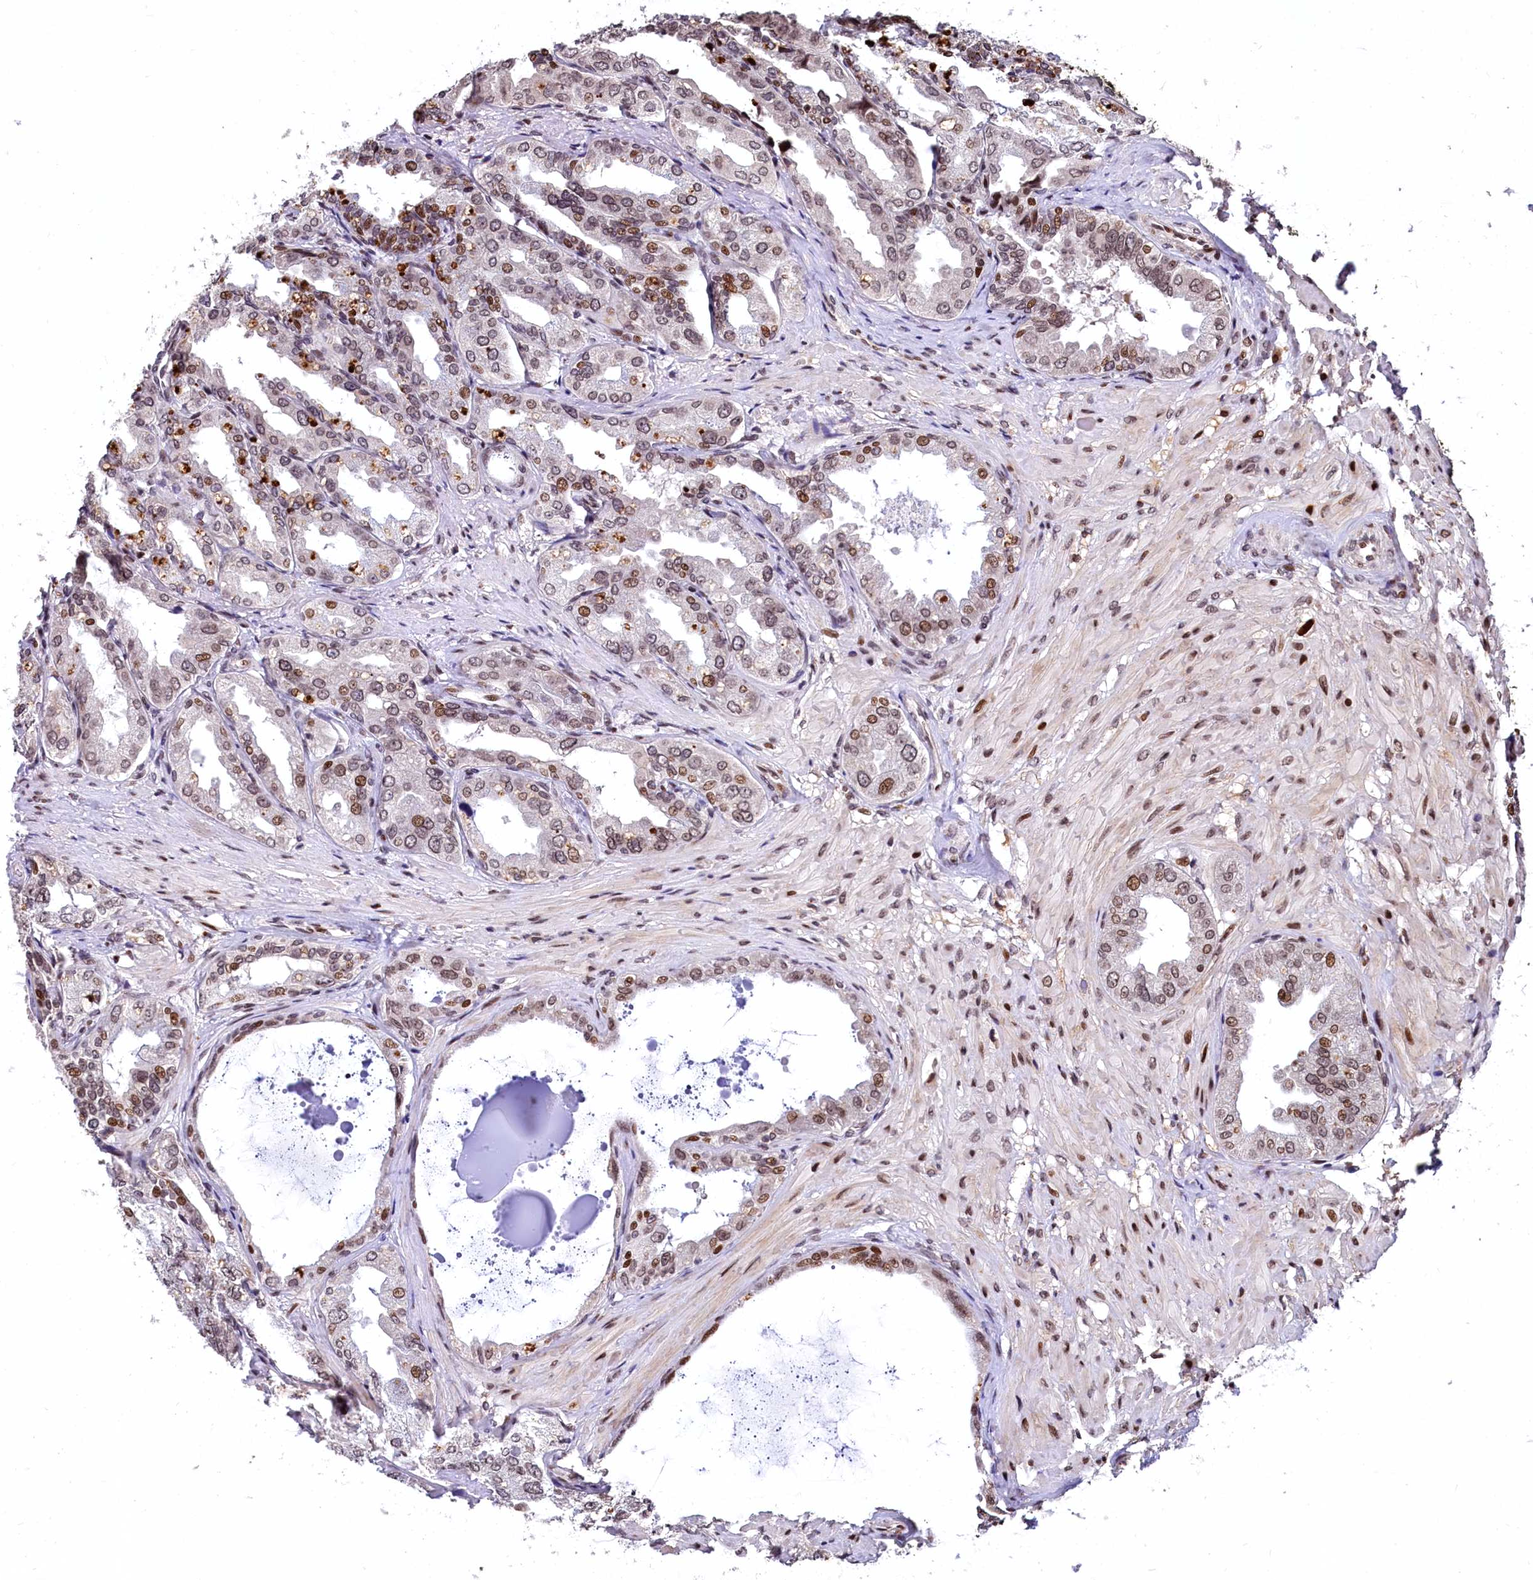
{"staining": {"intensity": "moderate", "quantity": ">75%", "location": "nuclear"}, "tissue": "seminal vesicle", "cell_type": "Glandular cells", "image_type": "normal", "snomed": [{"axis": "morphology", "description": "Normal tissue, NOS"}, {"axis": "topography", "description": "Seminal veicle"}], "caption": "High-magnification brightfield microscopy of normal seminal vesicle stained with DAB (3,3'-diaminobenzidine) (brown) and counterstained with hematoxylin (blue). glandular cells exhibit moderate nuclear expression is appreciated in about>75% of cells. (brown staining indicates protein expression, while blue staining denotes nuclei).", "gene": "FAM217B", "patient": {"sex": "male", "age": 63}}